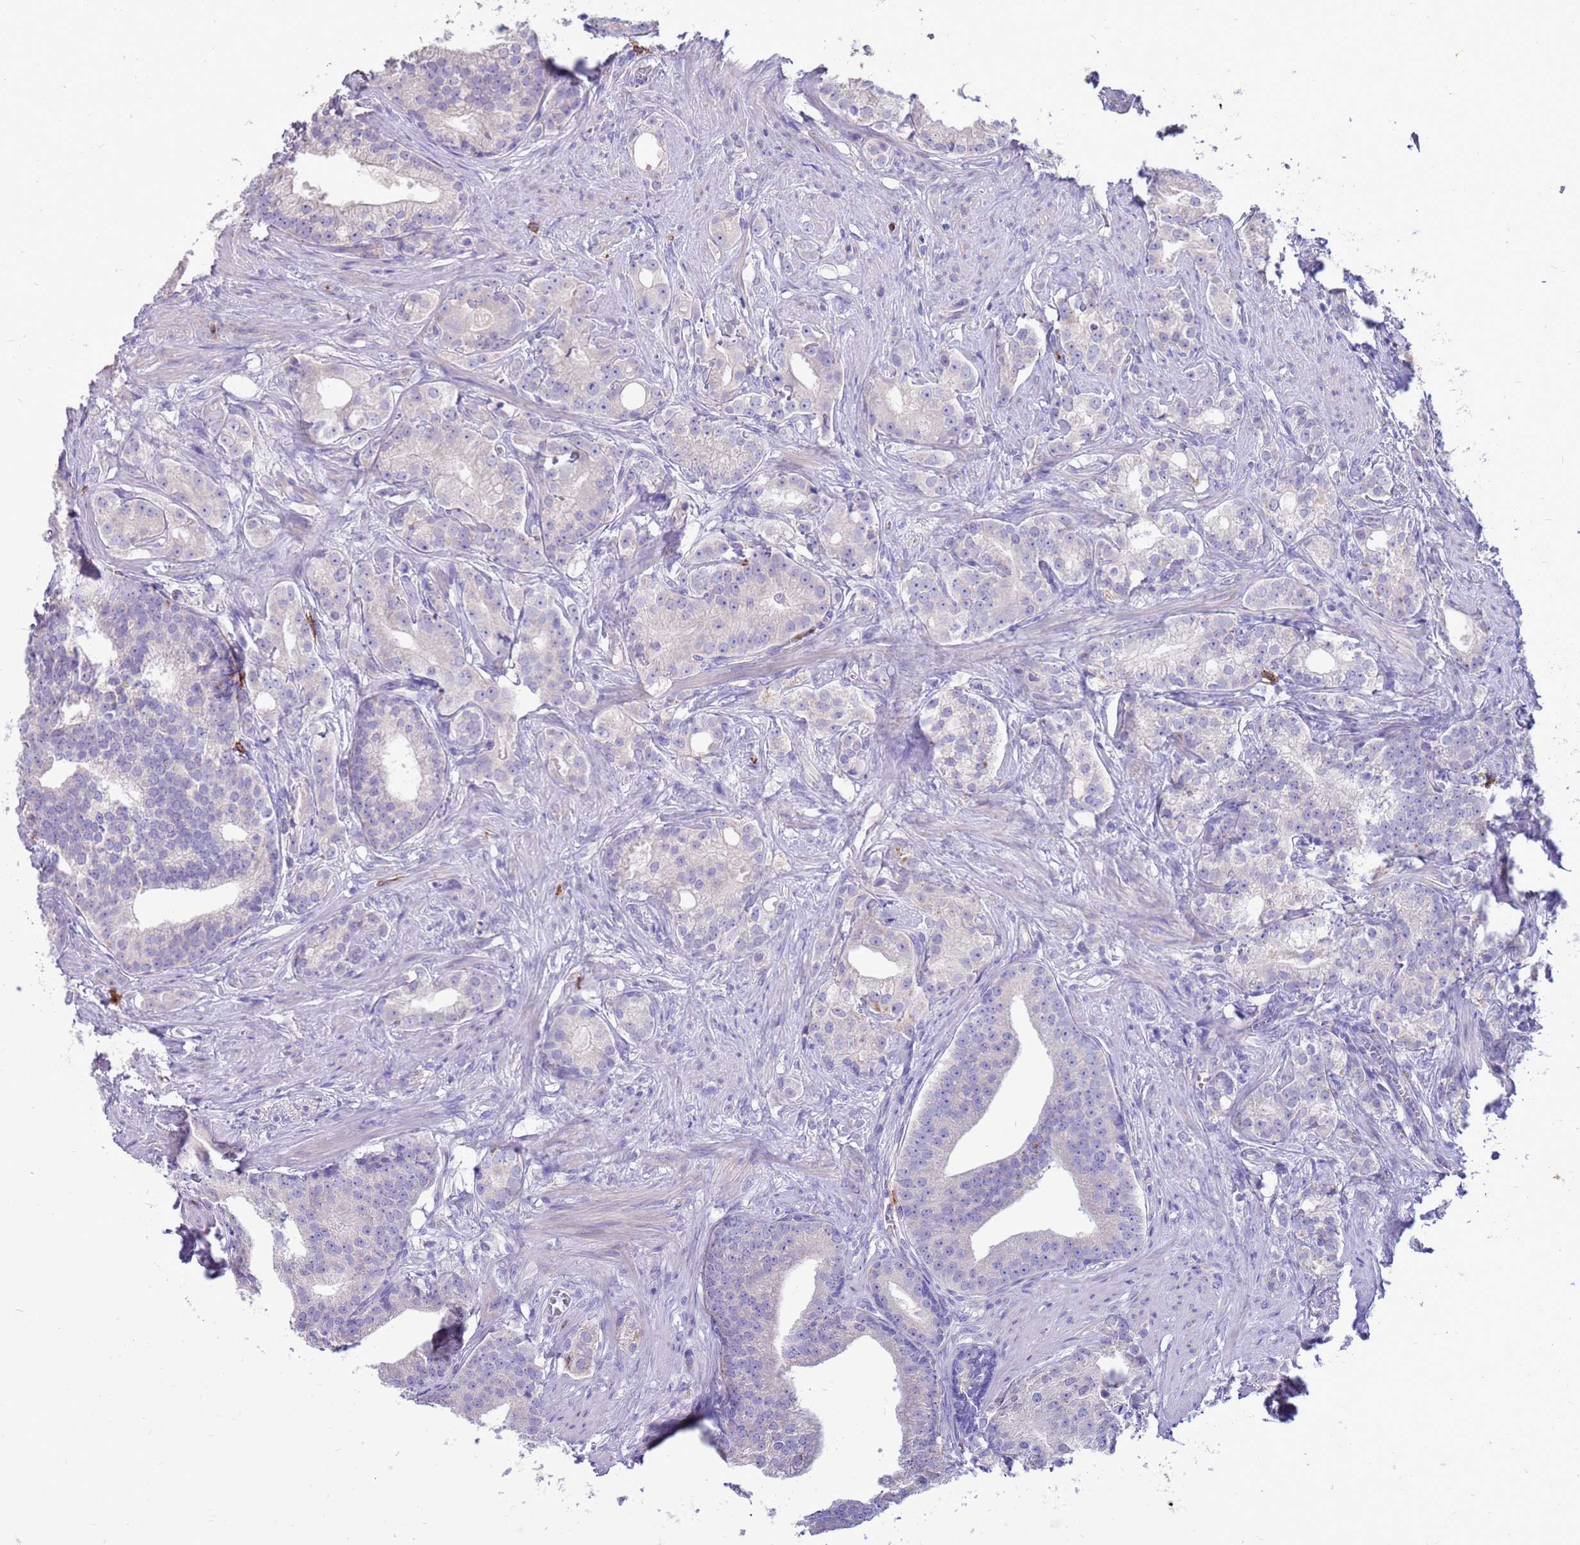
{"staining": {"intensity": "negative", "quantity": "none", "location": "none"}, "tissue": "prostate cancer", "cell_type": "Tumor cells", "image_type": "cancer", "snomed": [{"axis": "morphology", "description": "Adenocarcinoma, Low grade"}, {"axis": "topography", "description": "Prostate"}], "caption": "Immunohistochemistry photomicrograph of human prostate cancer (adenocarcinoma (low-grade)) stained for a protein (brown), which displays no positivity in tumor cells. The staining is performed using DAB (3,3'-diaminobenzidine) brown chromogen with nuclei counter-stained in using hematoxylin.", "gene": "PDE10A", "patient": {"sex": "male", "age": 71}}